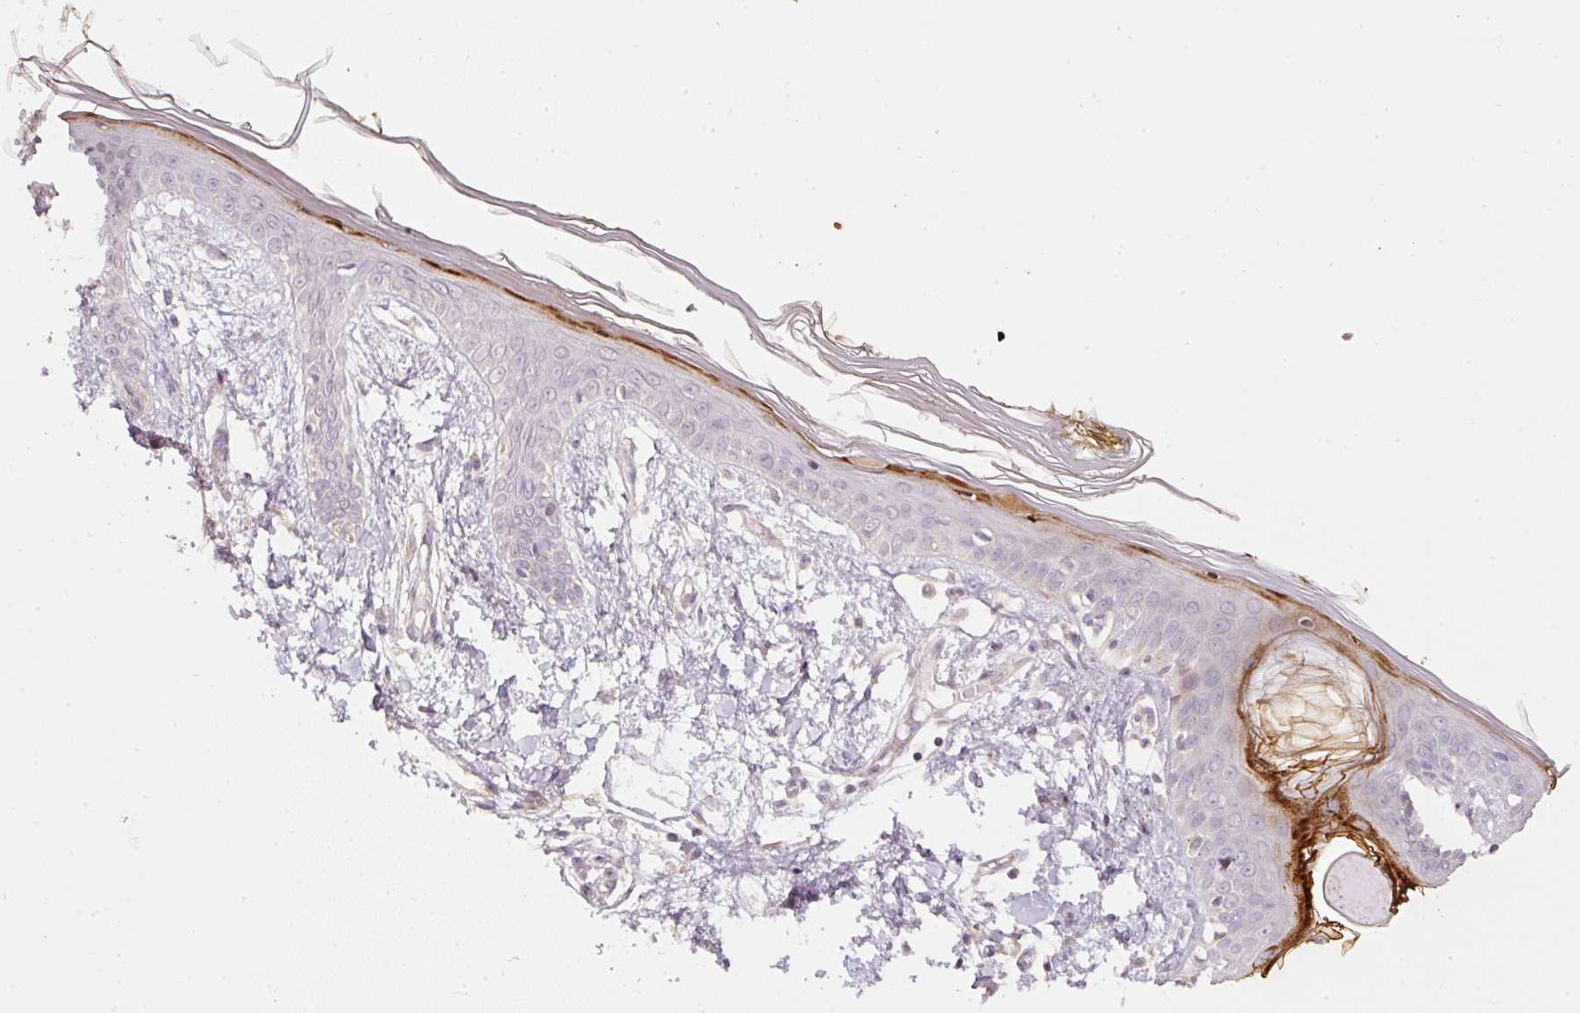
{"staining": {"intensity": "weak", "quantity": "<25%", "location": "cytoplasmic/membranous"}, "tissue": "skin", "cell_type": "Fibroblasts", "image_type": "normal", "snomed": [{"axis": "morphology", "description": "Normal tissue, NOS"}, {"axis": "topography", "description": "Skin"}], "caption": "Protein analysis of unremarkable skin demonstrates no significant expression in fibroblasts.", "gene": "TOB2", "patient": {"sex": "female", "age": 34}}